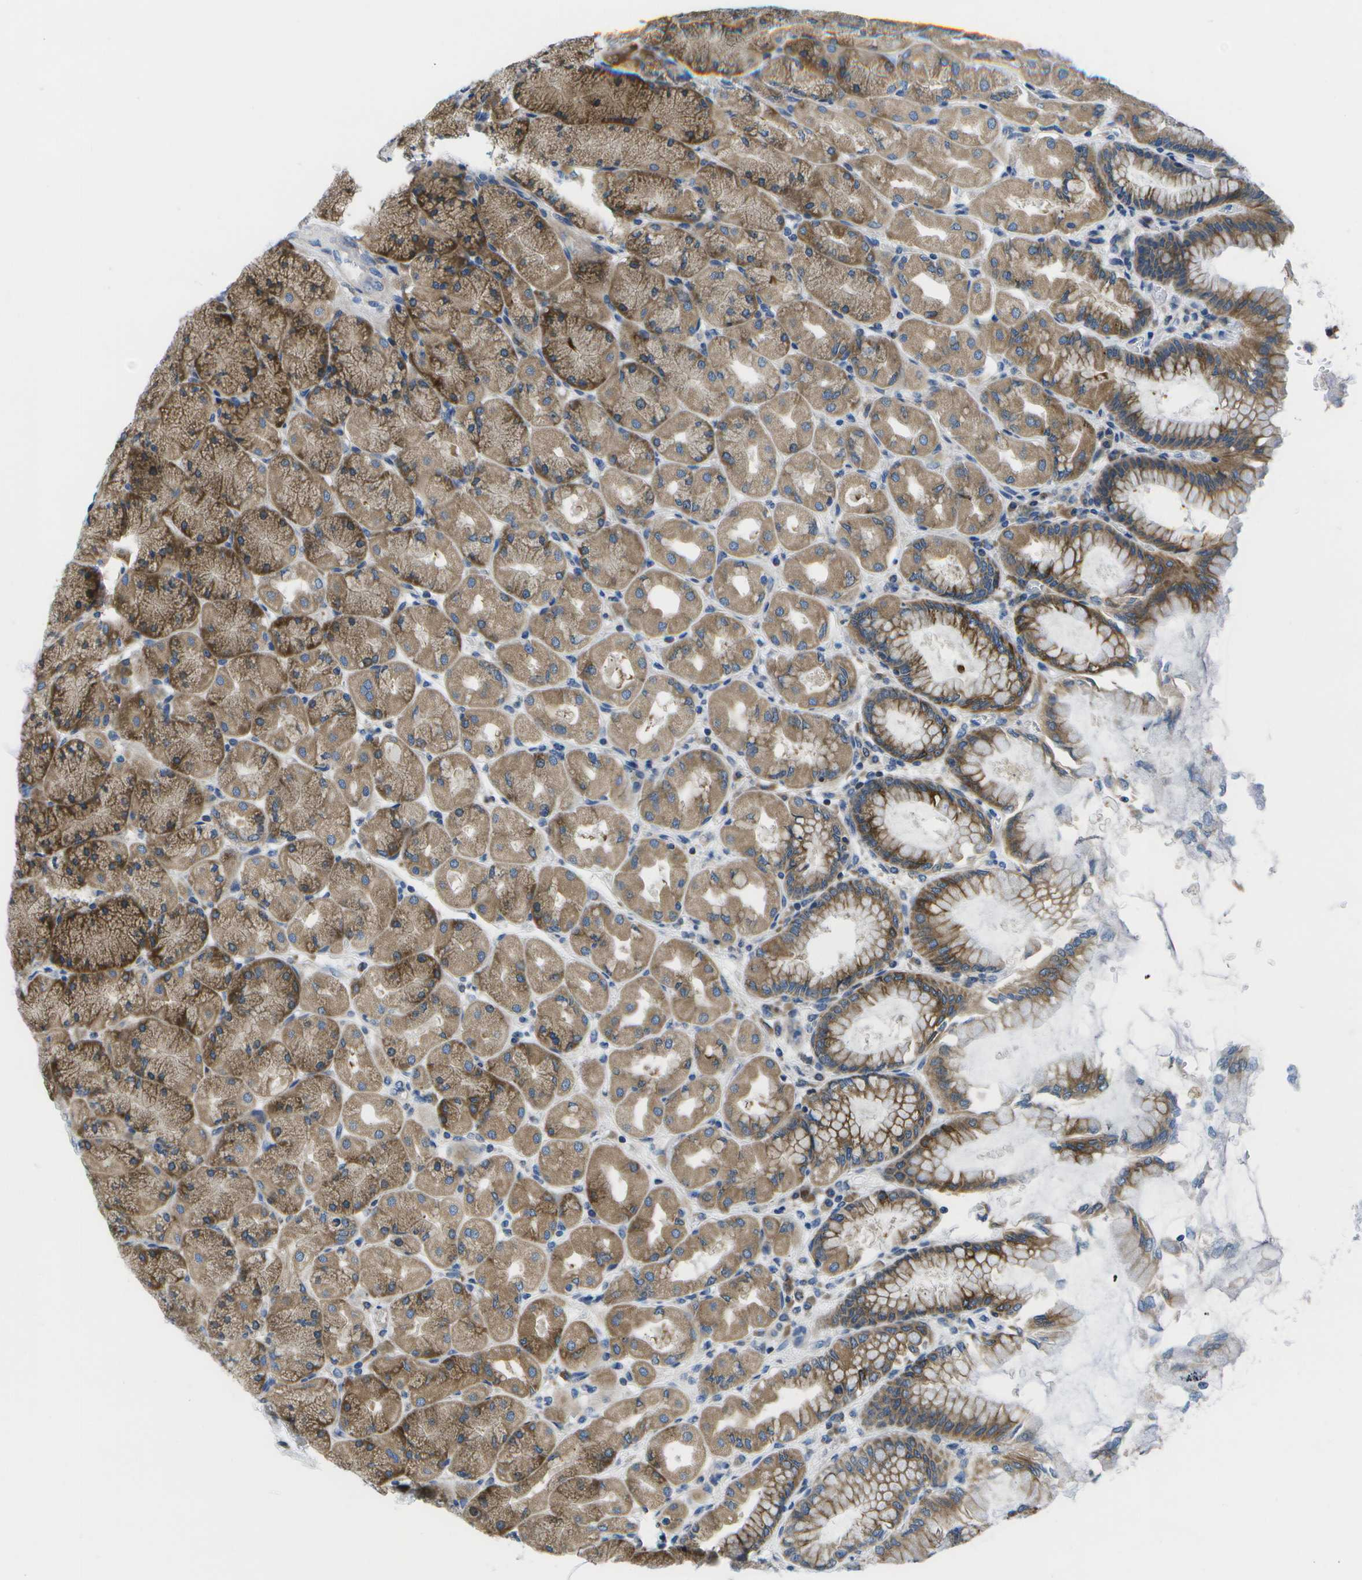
{"staining": {"intensity": "moderate", "quantity": ">75%", "location": "cytoplasmic/membranous"}, "tissue": "stomach", "cell_type": "Glandular cells", "image_type": "normal", "snomed": [{"axis": "morphology", "description": "Normal tissue, NOS"}, {"axis": "topography", "description": "Stomach, upper"}], "caption": "High-magnification brightfield microscopy of normal stomach stained with DAB (brown) and counterstained with hematoxylin (blue). glandular cells exhibit moderate cytoplasmic/membranous expression is seen in about>75% of cells. Immunohistochemistry stains the protein of interest in brown and the nuclei are stained blue.", "gene": "GDF5", "patient": {"sex": "female", "age": 56}}